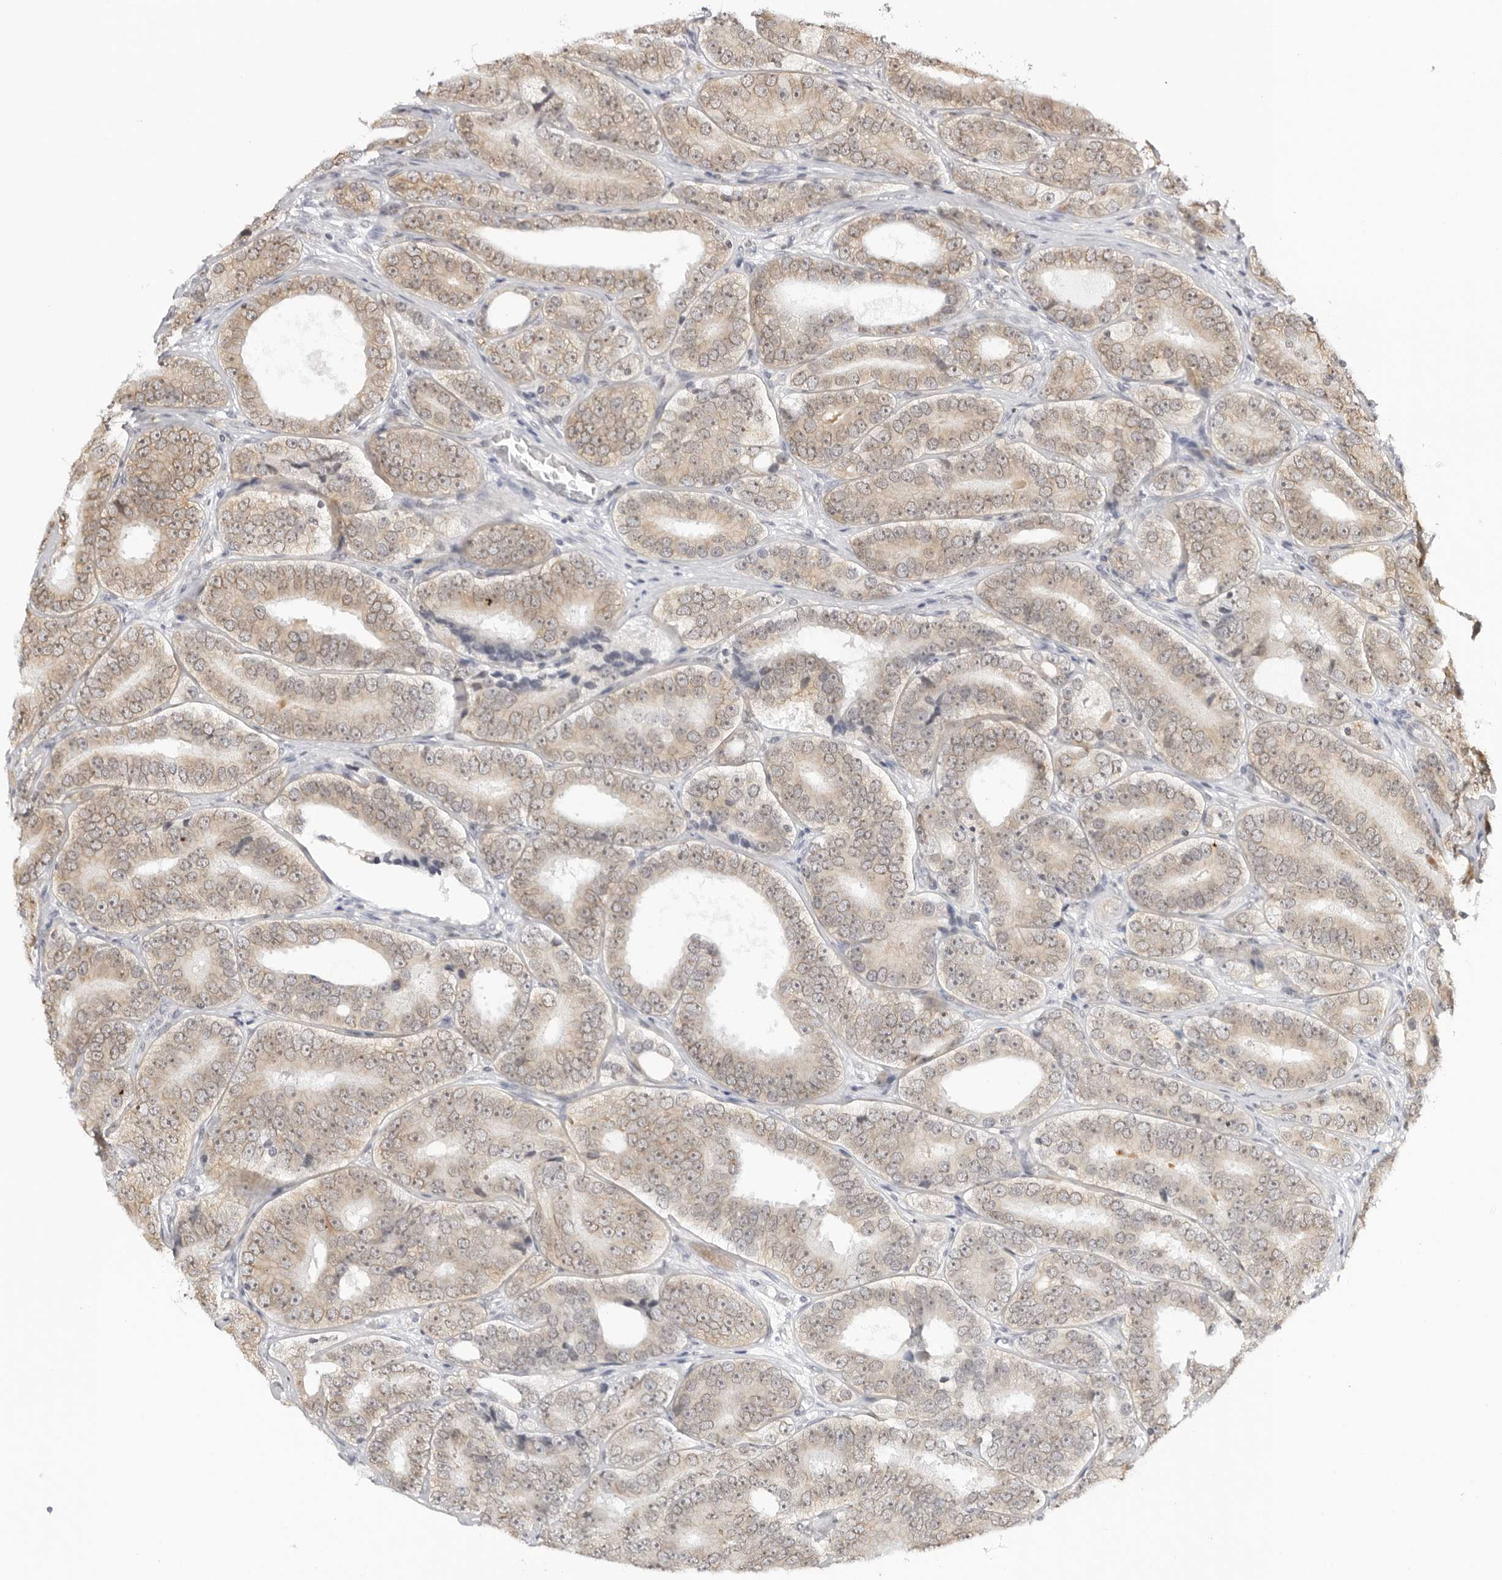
{"staining": {"intensity": "weak", "quantity": ">75%", "location": "cytoplasmic/membranous"}, "tissue": "prostate cancer", "cell_type": "Tumor cells", "image_type": "cancer", "snomed": [{"axis": "morphology", "description": "Adenocarcinoma, High grade"}, {"axis": "topography", "description": "Prostate"}], "caption": "A micrograph showing weak cytoplasmic/membranous expression in approximately >75% of tumor cells in prostate adenocarcinoma (high-grade), as visualized by brown immunohistochemical staining.", "gene": "TRAPPC3", "patient": {"sex": "male", "age": 56}}